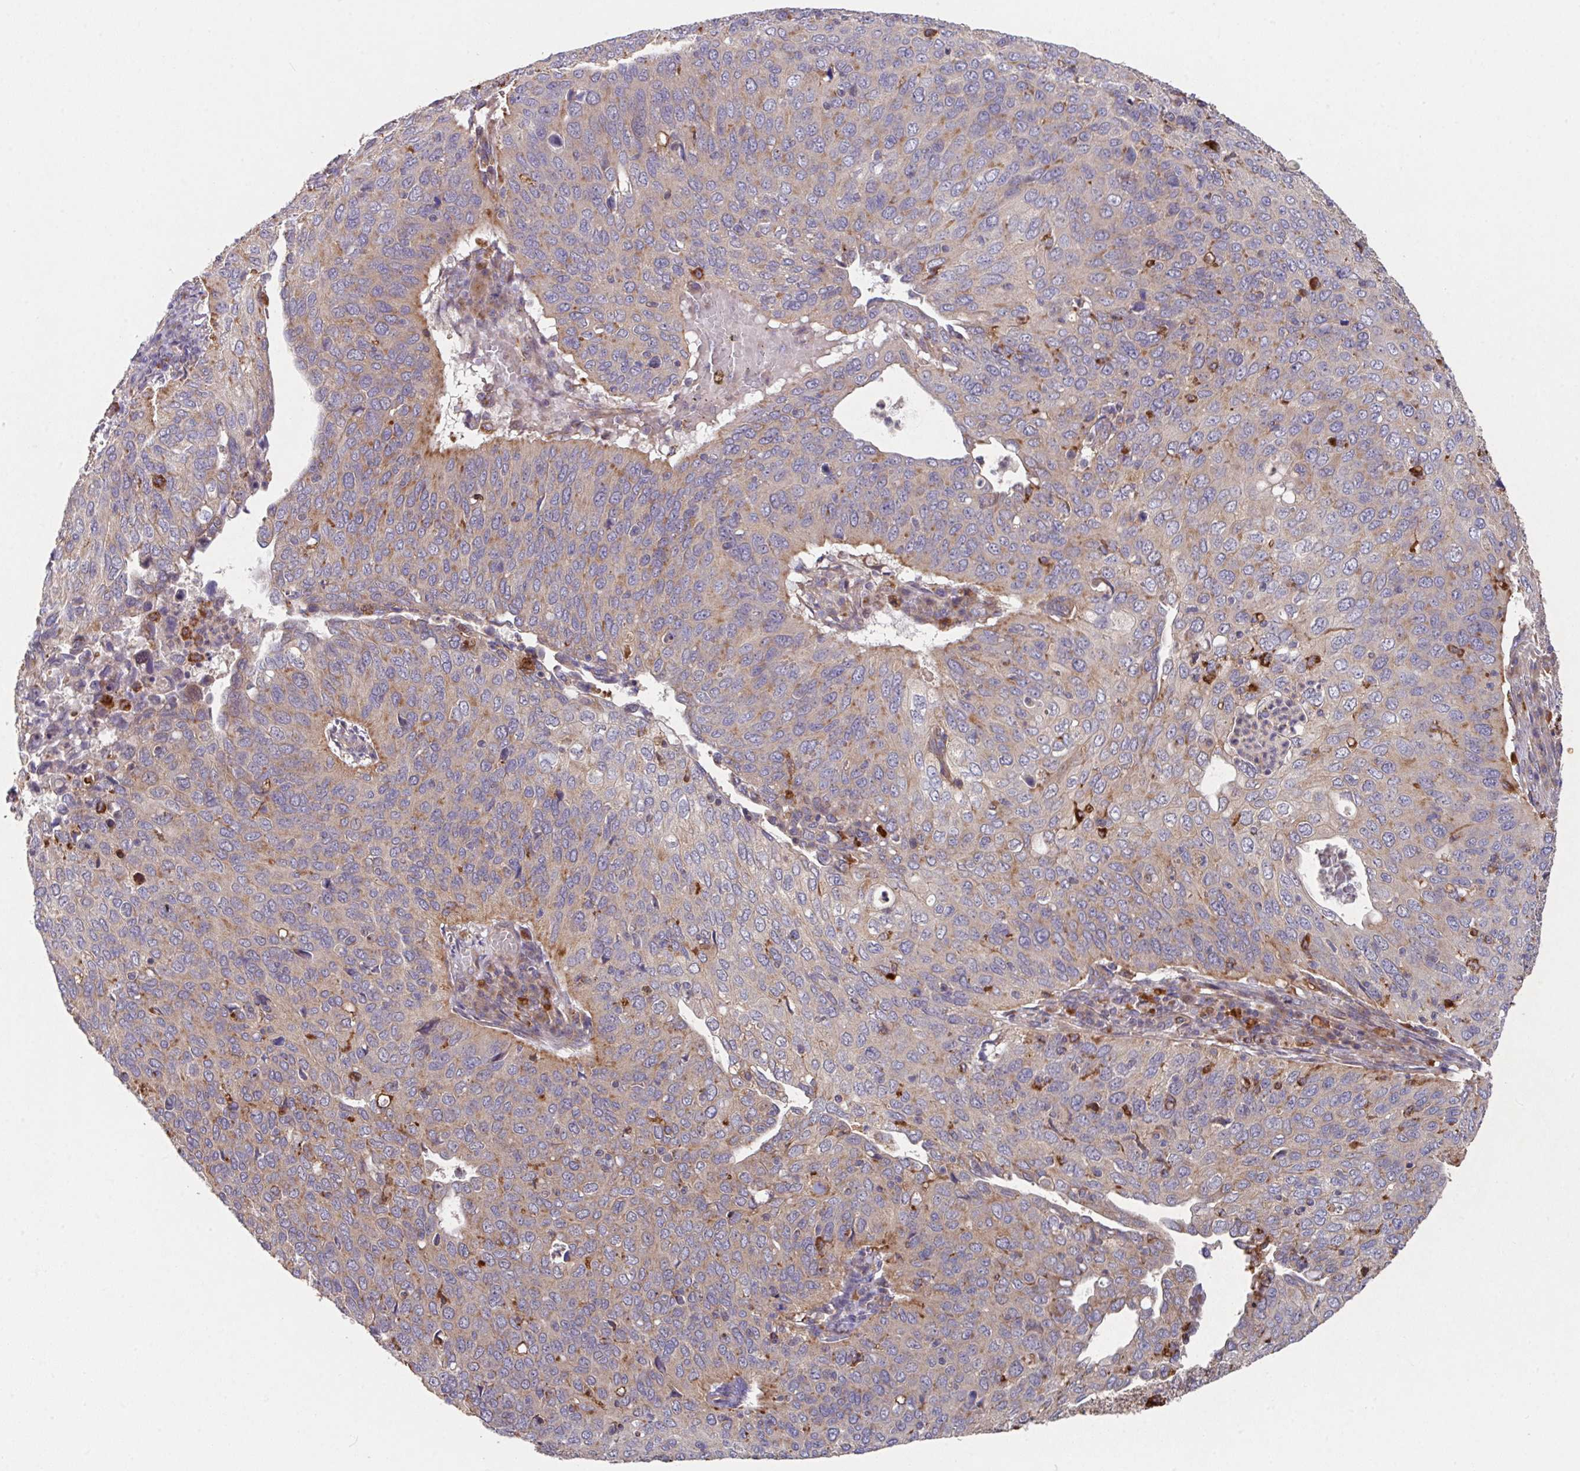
{"staining": {"intensity": "weak", "quantity": "<25%", "location": "cytoplasmic/membranous"}, "tissue": "cervical cancer", "cell_type": "Tumor cells", "image_type": "cancer", "snomed": [{"axis": "morphology", "description": "Squamous cell carcinoma, NOS"}, {"axis": "topography", "description": "Cervix"}], "caption": "This is an immunohistochemistry image of squamous cell carcinoma (cervical). There is no expression in tumor cells.", "gene": "TRIM14", "patient": {"sex": "female", "age": 36}}